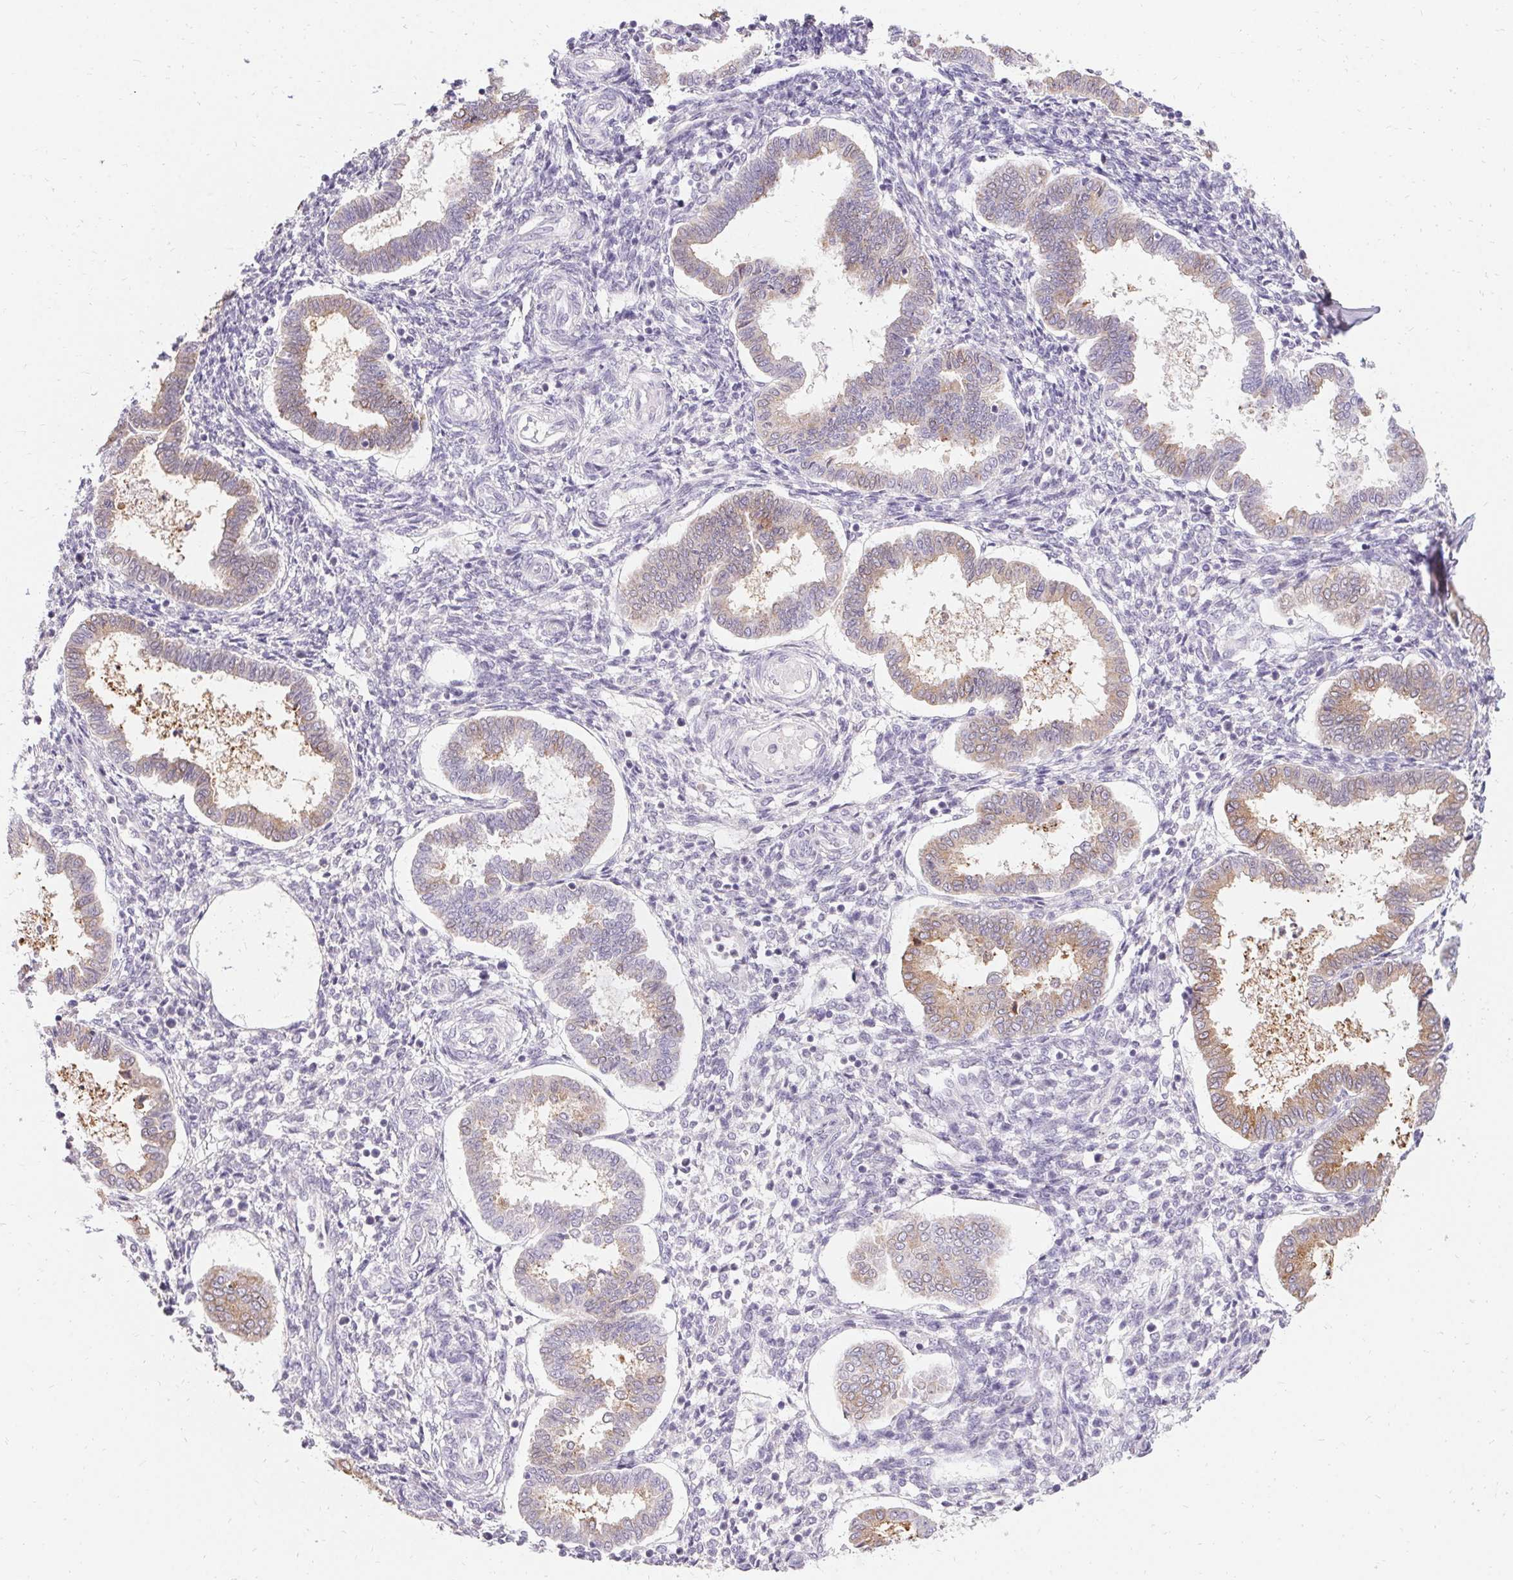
{"staining": {"intensity": "negative", "quantity": "none", "location": "none"}, "tissue": "endometrium", "cell_type": "Cells in endometrial stroma", "image_type": "normal", "snomed": [{"axis": "morphology", "description": "Normal tissue, NOS"}, {"axis": "topography", "description": "Endometrium"}], "caption": "Immunohistochemistry photomicrograph of benign endometrium: human endometrium stained with DAB demonstrates no significant protein expression in cells in endometrial stroma. Brightfield microscopy of IHC stained with DAB (brown) and hematoxylin (blue), captured at high magnification.", "gene": "HSD17B3", "patient": {"sex": "female", "age": 24}}